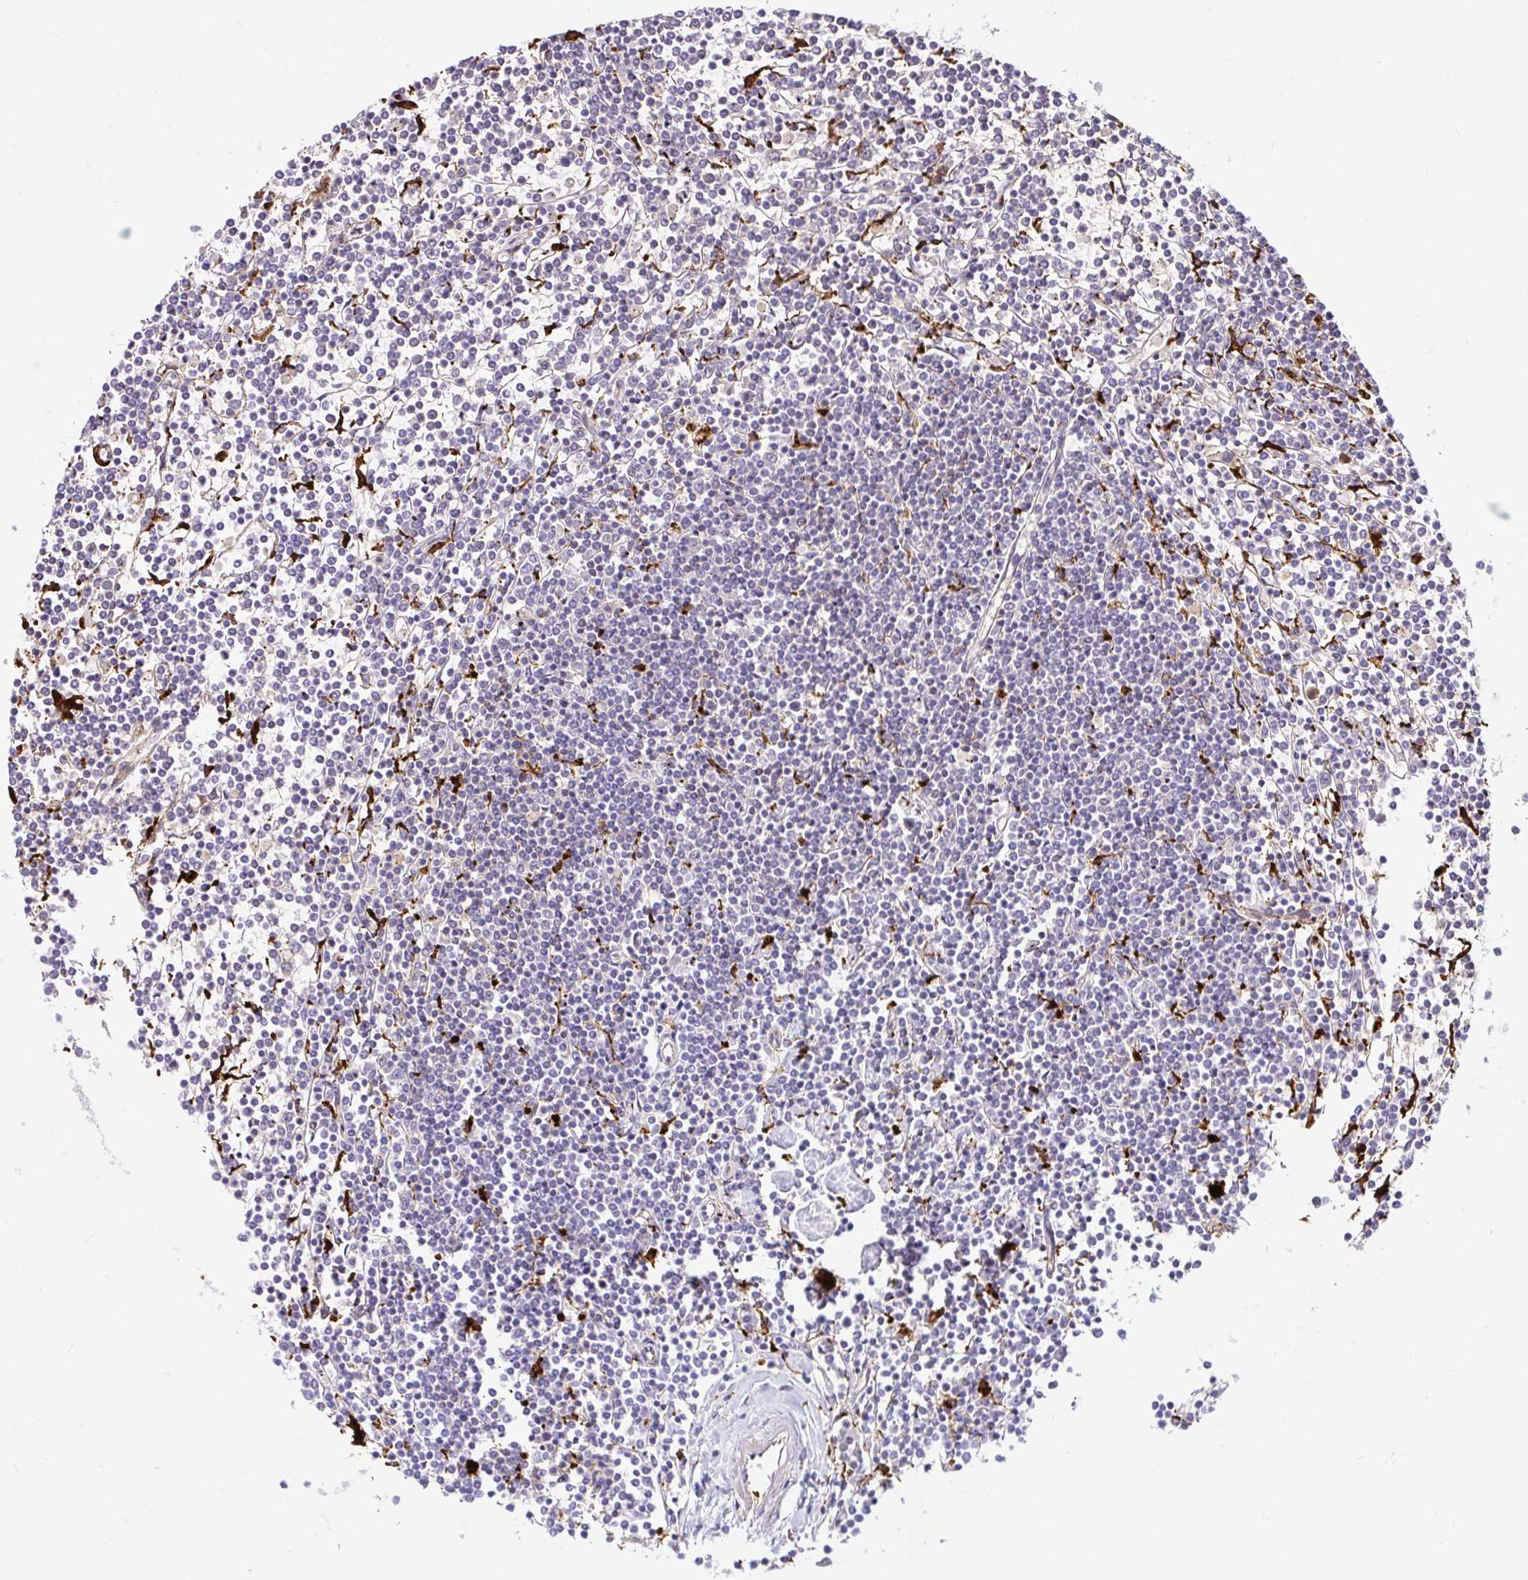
{"staining": {"intensity": "negative", "quantity": "none", "location": "none"}, "tissue": "lymphoma", "cell_type": "Tumor cells", "image_type": "cancer", "snomed": [{"axis": "morphology", "description": "Malignant lymphoma, non-Hodgkin's type, Low grade"}, {"axis": "topography", "description": "Spleen"}], "caption": "IHC of malignant lymphoma, non-Hodgkin's type (low-grade) demonstrates no staining in tumor cells. Brightfield microscopy of IHC stained with DAB (brown) and hematoxylin (blue), captured at high magnification.", "gene": "FUCA1", "patient": {"sex": "female", "age": 19}}